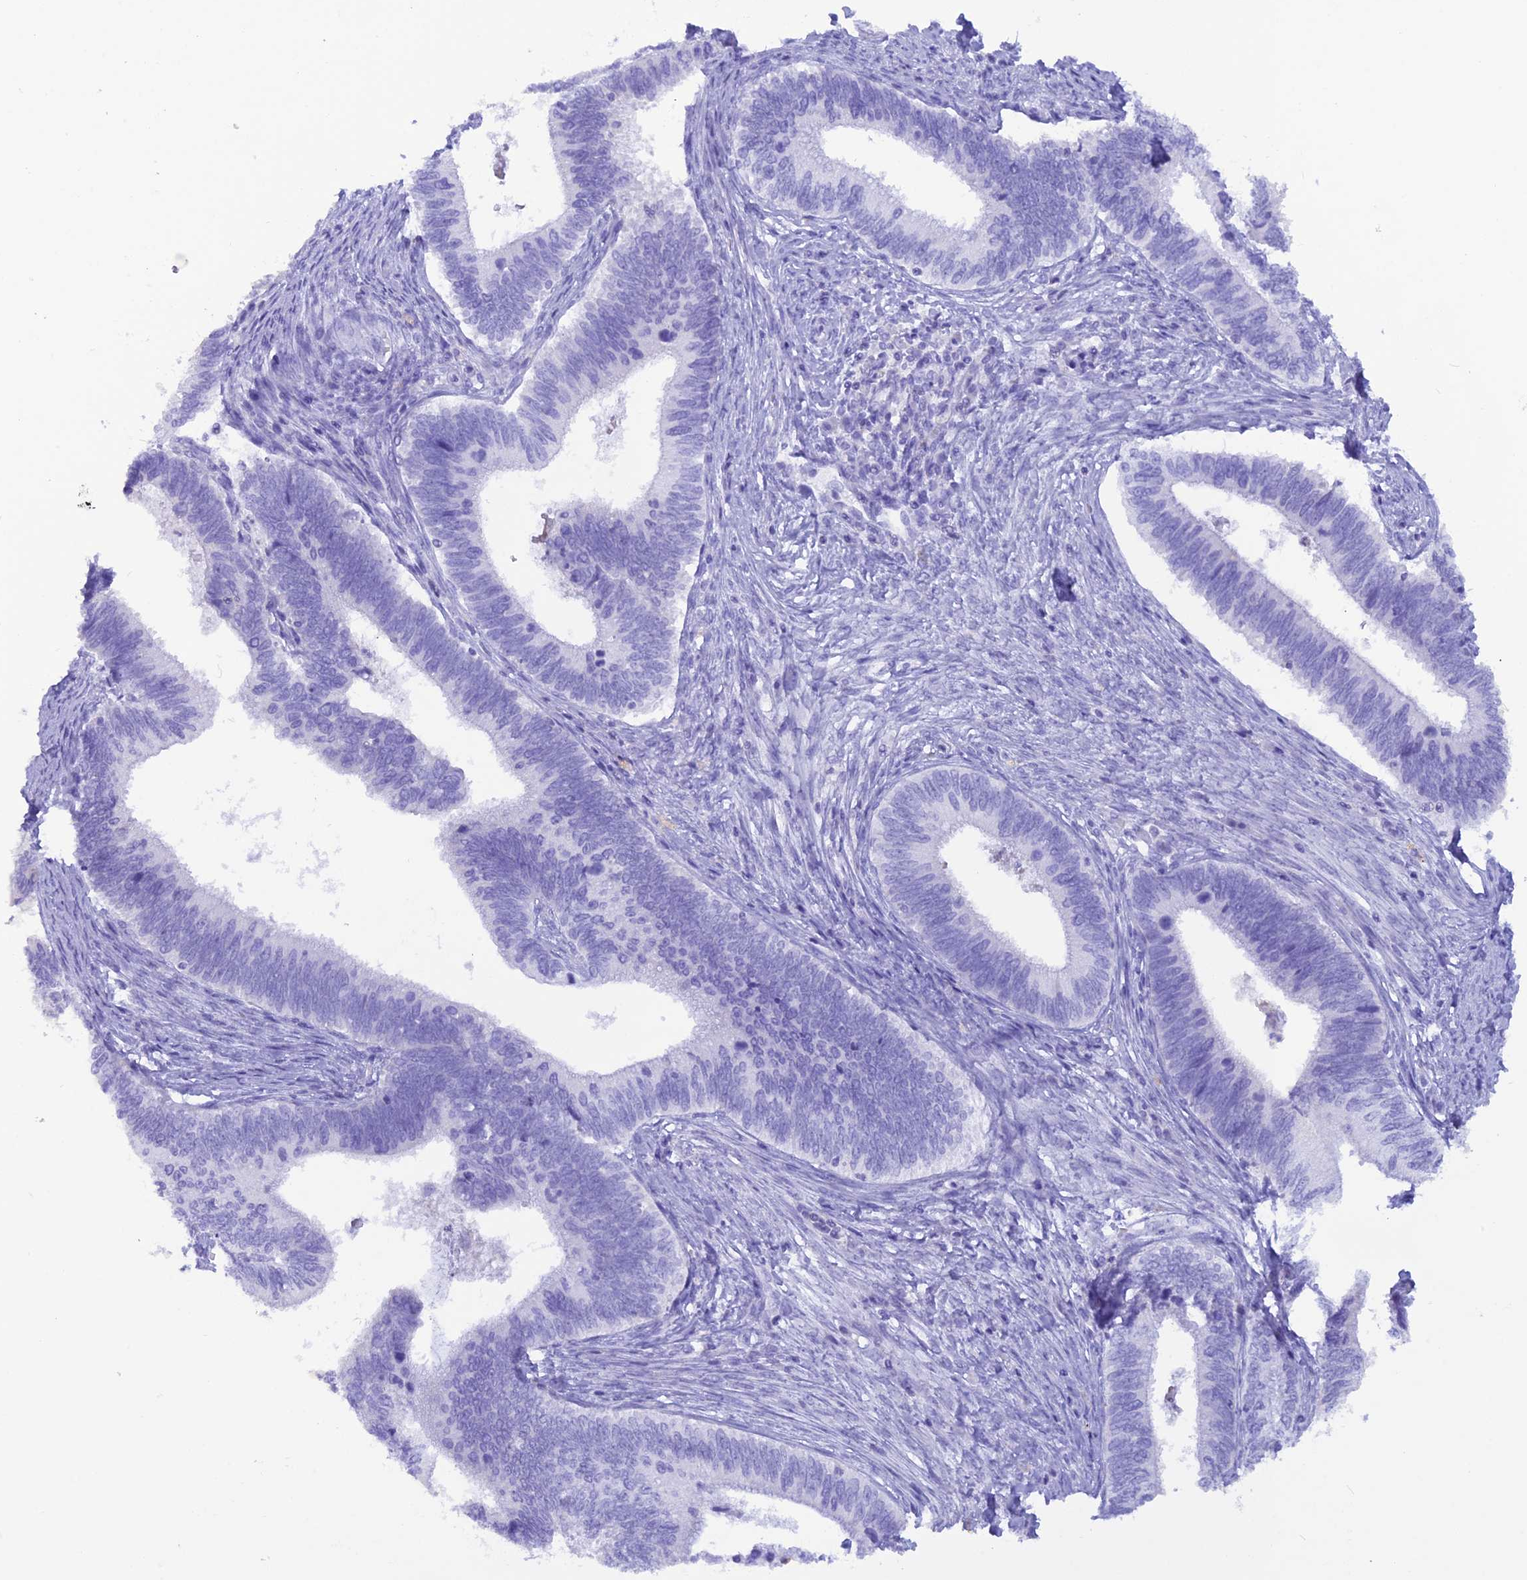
{"staining": {"intensity": "negative", "quantity": "none", "location": "none"}, "tissue": "cervical cancer", "cell_type": "Tumor cells", "image_type": "cancer", "snomed": [{"axis": "morphology", "description": "Adenocarcinoma, NOS"}, {"axis": "topography", "description": "Cervix"}], "caption": "Immunohistochemical staining of human cervical adenocarcinoma exhibits no significant staining in tumor cells.", "gene": "GLYATL1", "patient": {"sex": "female", "age": 42}}